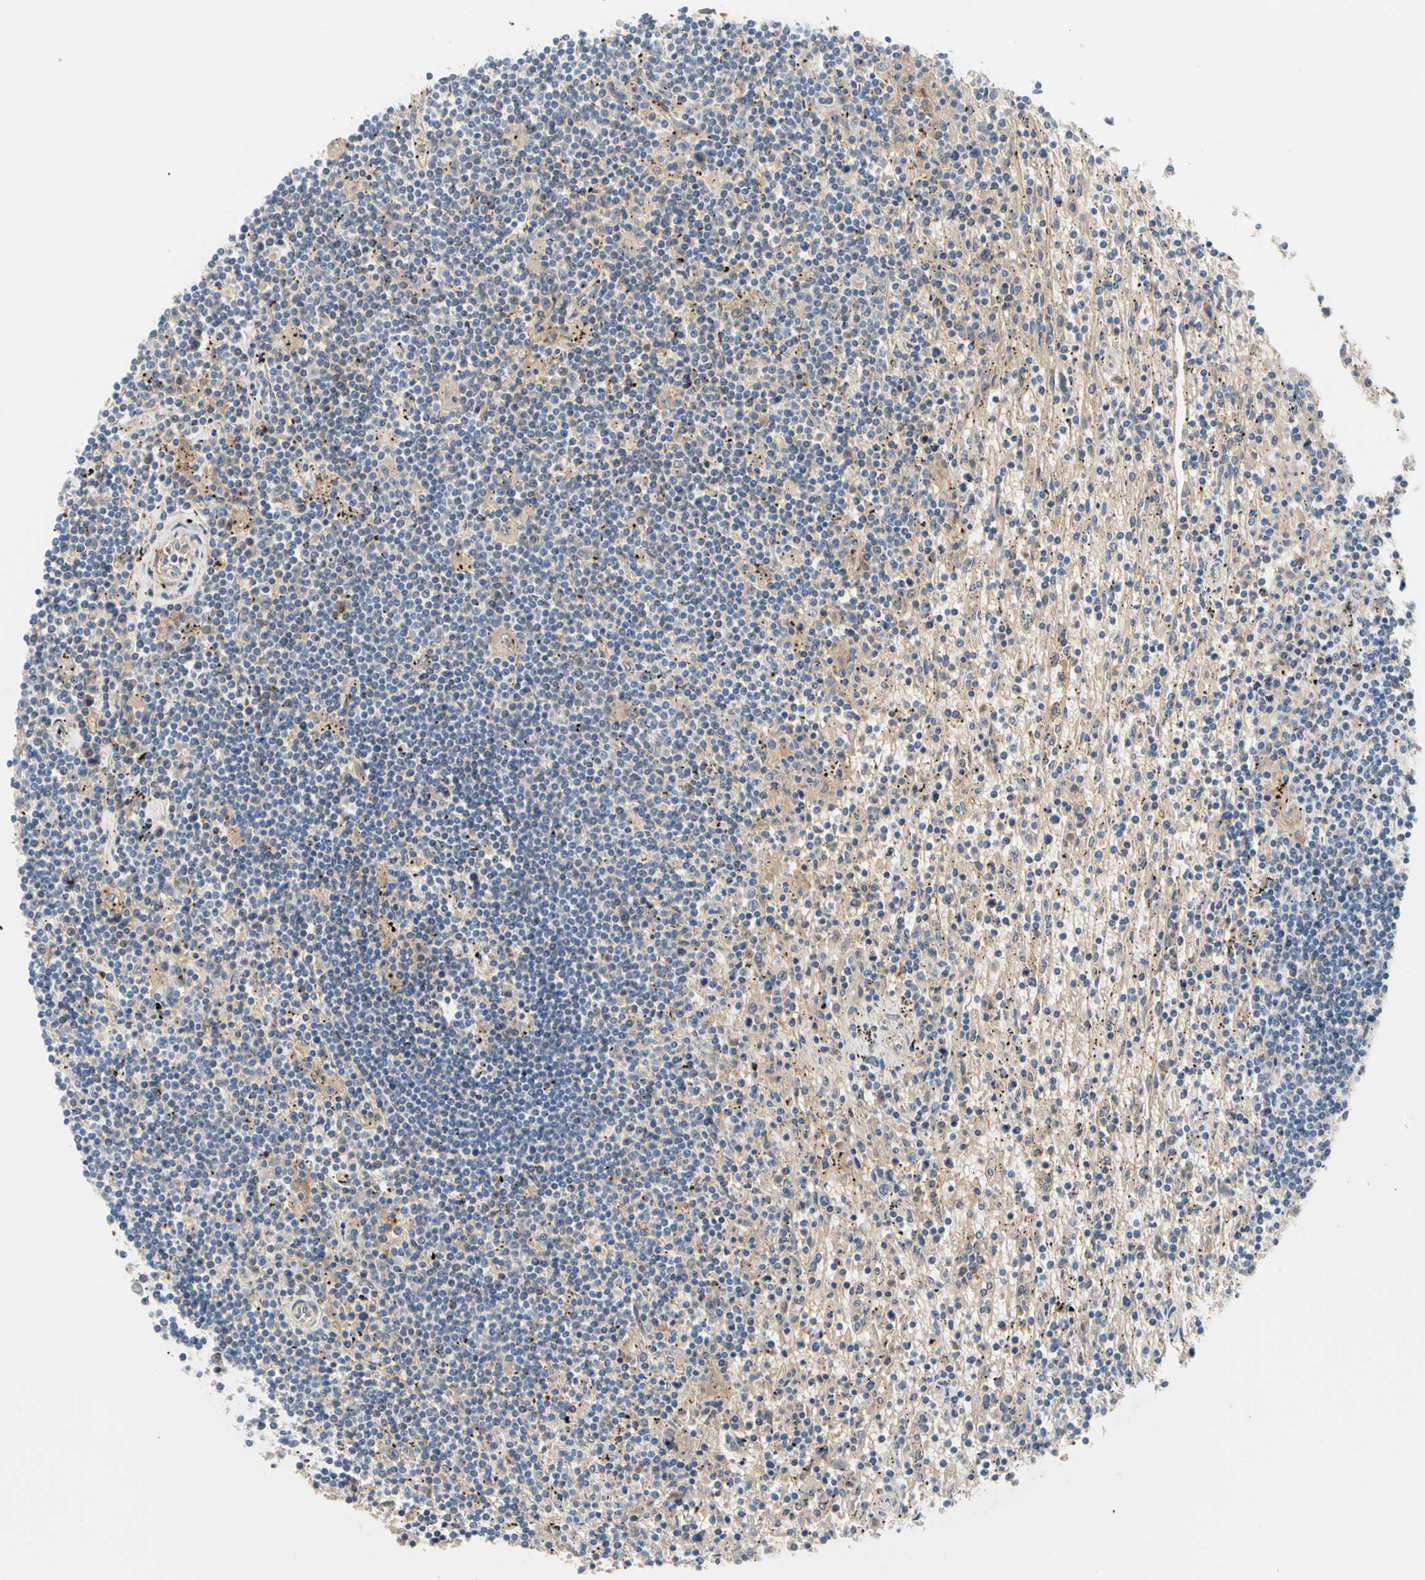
{"staining": {"intensity": "negative", "quantity": "none", "location": "none"}, "tissue": "lymphoma", "cell_type": "Tumor cells", "image_type": "cancer", "snomed": [{"axis": "morphology", "description": "Malignant lymphoma, non-Hodgkin's type, Low grade"}, {"axis": "topography", "description": "Spleen"}], "caption": "DAB immunohistochemical staining of malignant lymphoma, non-Hodgkin's type (low-grade) exhibits no significant staining in tumor cells.", "gene": "ENTREP3", "patient": {"sex": "male", "age": 76}}